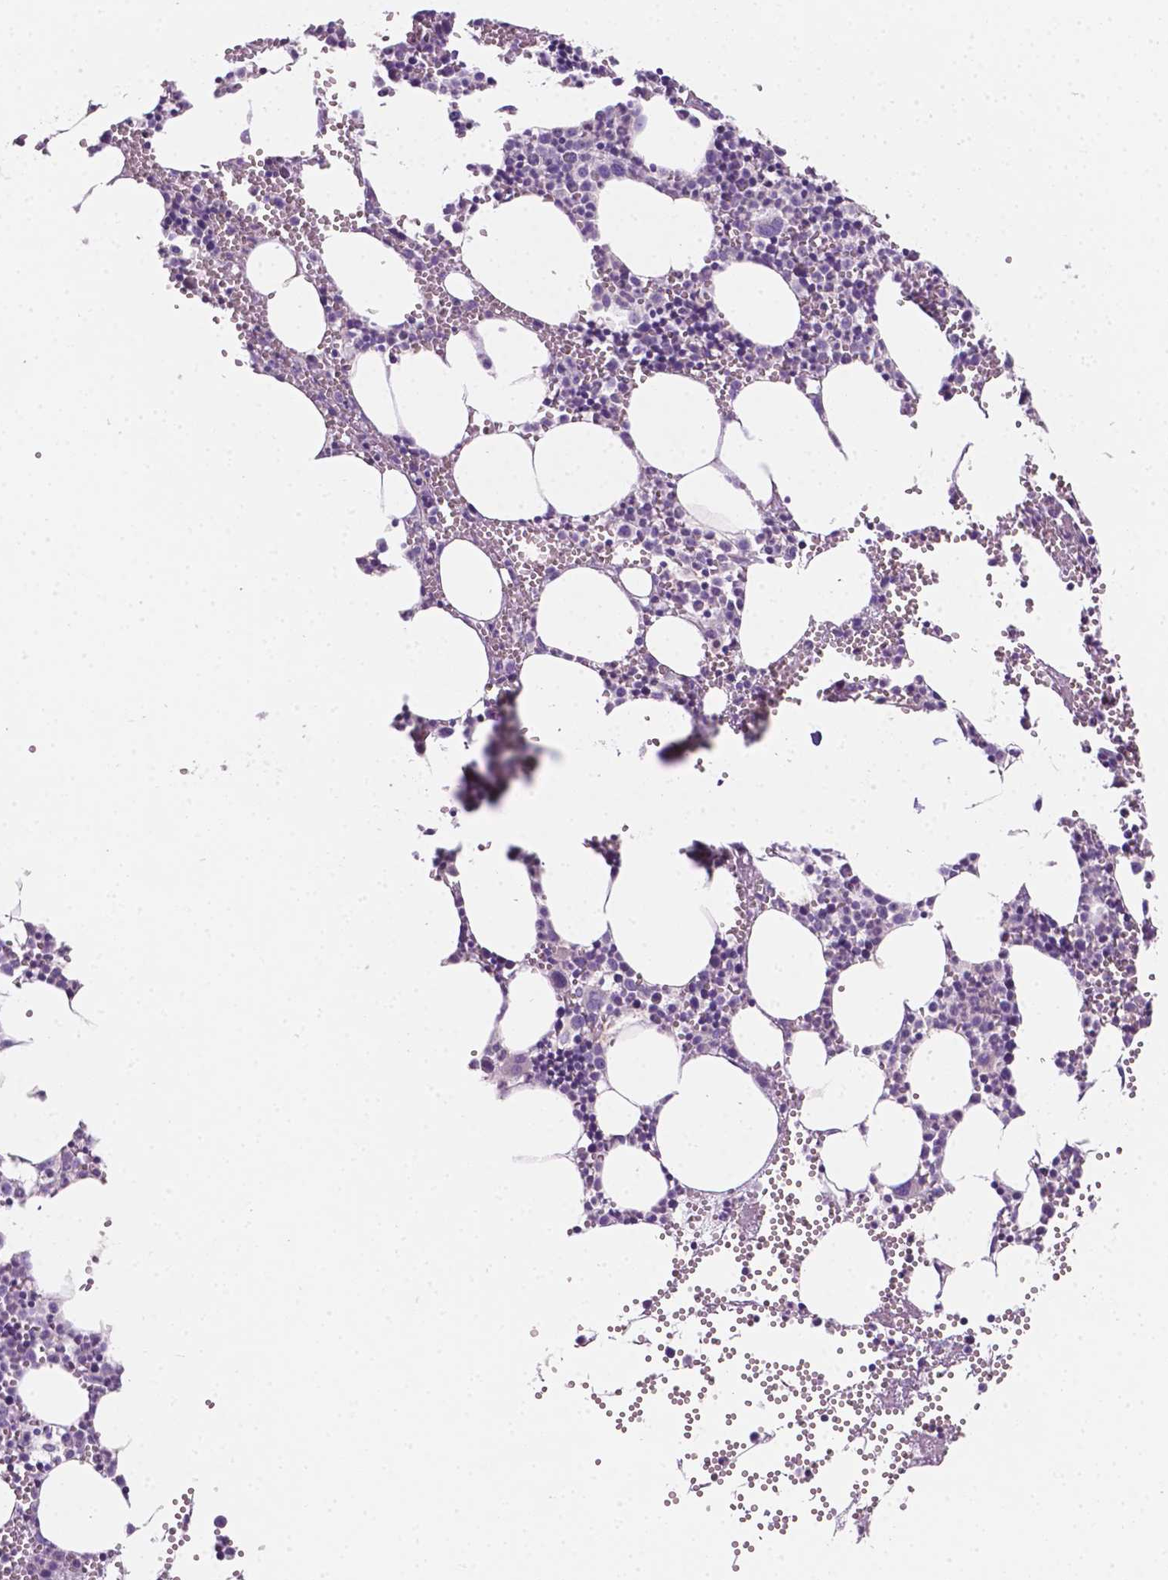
{"staining": {"intensity": "negative", "quantity": "none", "location": "none"}, "tissue": "bone marrow", "cell_type": "Hematopoietic cells", "image_type": "normal", "snomed": [{"axis": "morphology", "description": "Normal tissue, NOS"}, {"axis": "topography", "description": "Bone marrow"}], "caption": "The immunohistochemistry (IHC) photomicrograph has no significant expression in hematopoietic cells of bone marrow. (Brightfield microscopy of DAB IHC at high magnification).", "gene": "EGFR", "patient": {"sex": "male", "age": 89}}